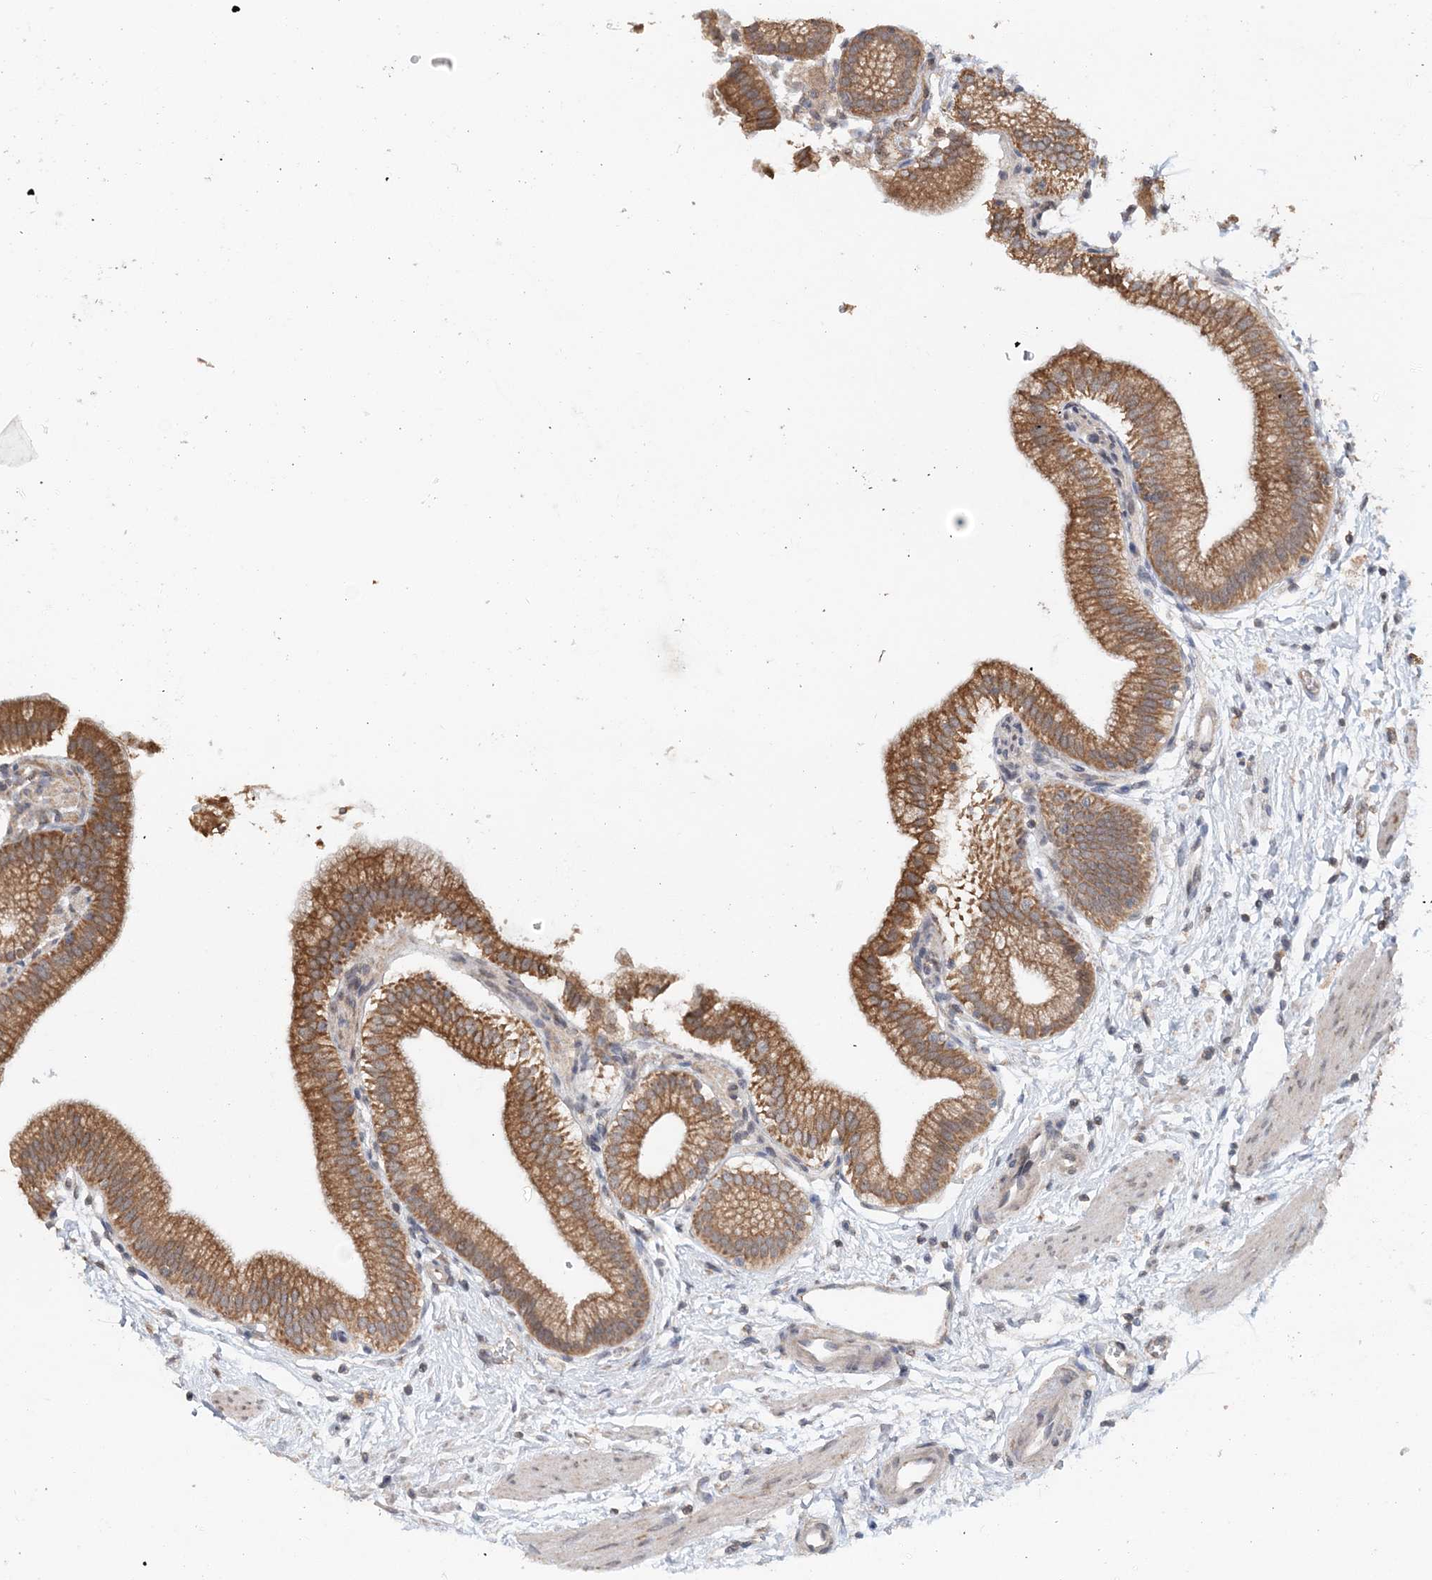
{"staining": {"intensity": "moderate", "quantity": ">75%", "location": "cytoplasmic/membranous"}, "tissue": "gallbladder", "cell_type": "Glandular cells", "image_type": "normal", "snomed": [{"axis": "morphology", "description": "Normal tissue, NOS"}, {"axis": "topography", "description": "Gallbladder"}], "caption": "A brown stain highlights moderate cytoplasmic/membranous positivity of a protein in glandular cells of normal human gallbladder. (Brightfield microscopy of DAB IHC at high magnification).", "gene": "FBXO38", "patient": {"sex": "male", "age": 55}}